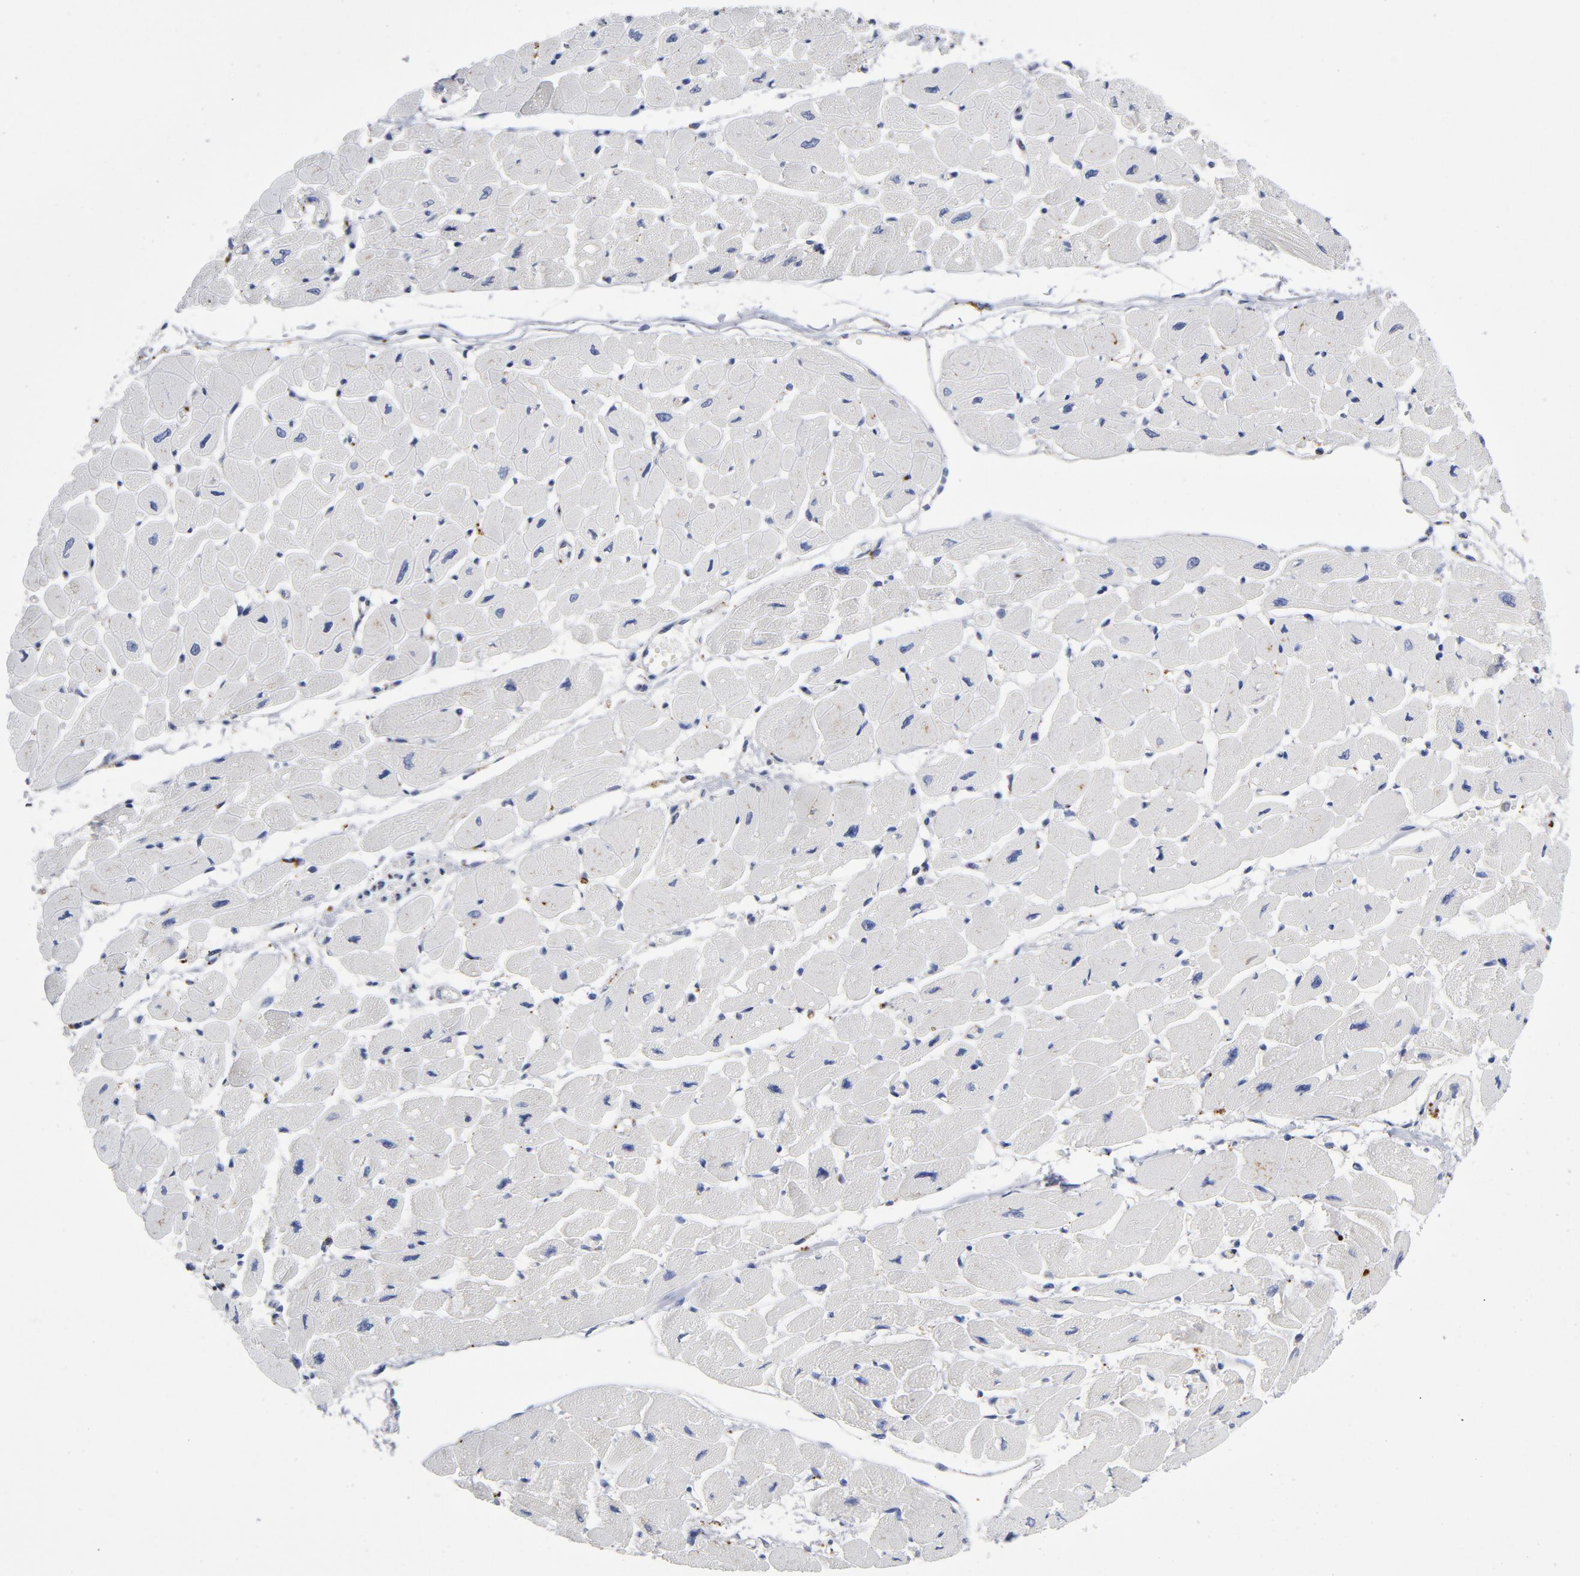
{"staining": {"intensity": "weak", "quantity": "<25%", "location": "cytoplasmic/membranous"}, "tissue": "heart muscle", "cell_type": "Cardiomyocytes", "image_type": "normal", "snomed": [{"axis": "morphology", "description": "Normal tissue, NOS"}, {"axis": "topography", "description": "Heart"}], "caption": "Benign heart muscle was stained to show a protein in brown. There is no significant staining in cardiomyocytes. Nuclei are stained in blue.", "gene": "AKT2", "patient": {"sex": "female", "age": 54}}